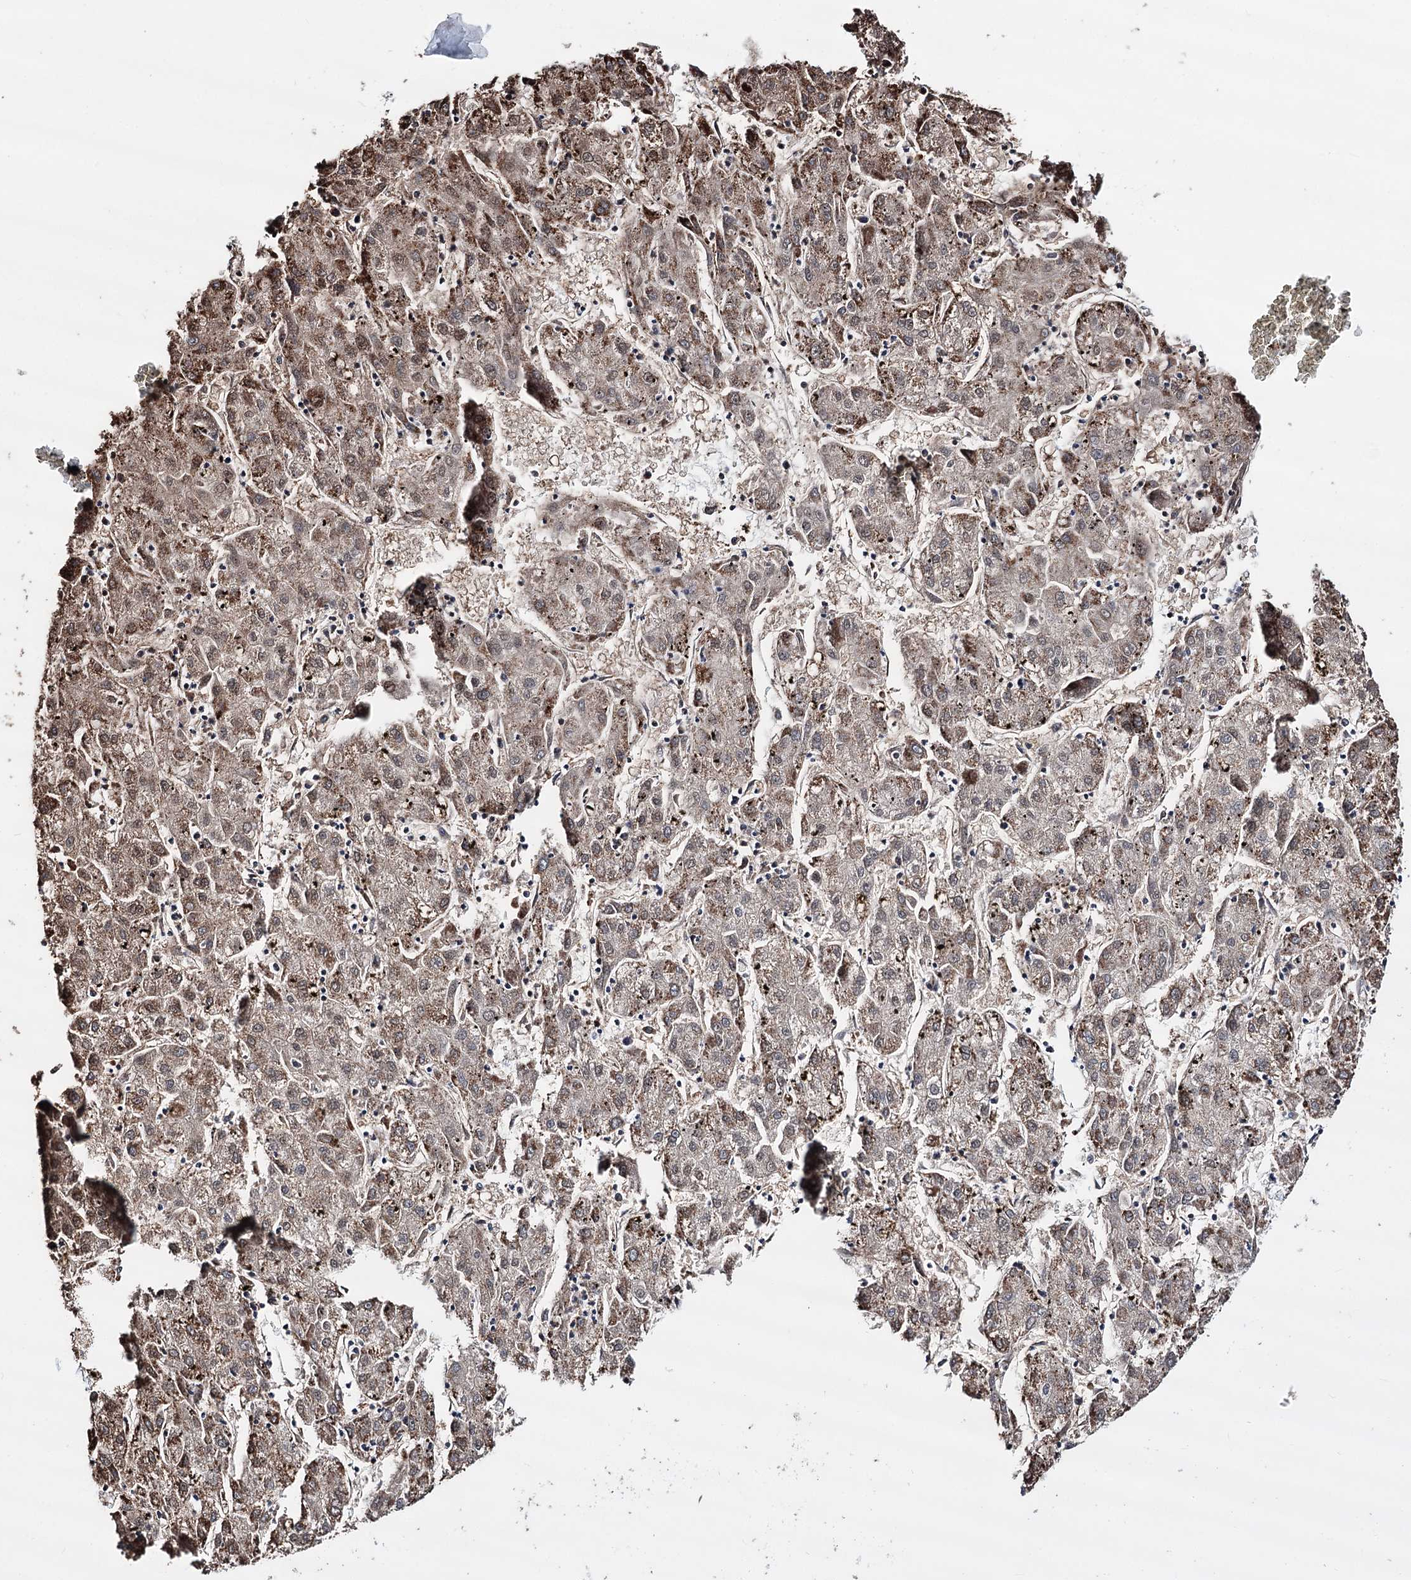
{"staining": {"intensity": "moderate", "quantity": ">75%", "location": "cytoplasmic/membranous"}, "tissue": "liver cancer", "cell_type": "Tumor cells", "image_type": "cancer", "snomed": [{"axis": "morphology", "description": "Carcinoma, Hepatocellular, NOS"}, {"axis": "topography", "description": "Liver"}], "caption": "Moderate cytoplasmic/membranous staining for a protein is appreciated in approximately >75% of tumor cells of liver hepatocellular carcinoma using IHC.", "gene": "CREB3L4", "patient": {"sex": "male", "age": 72}}